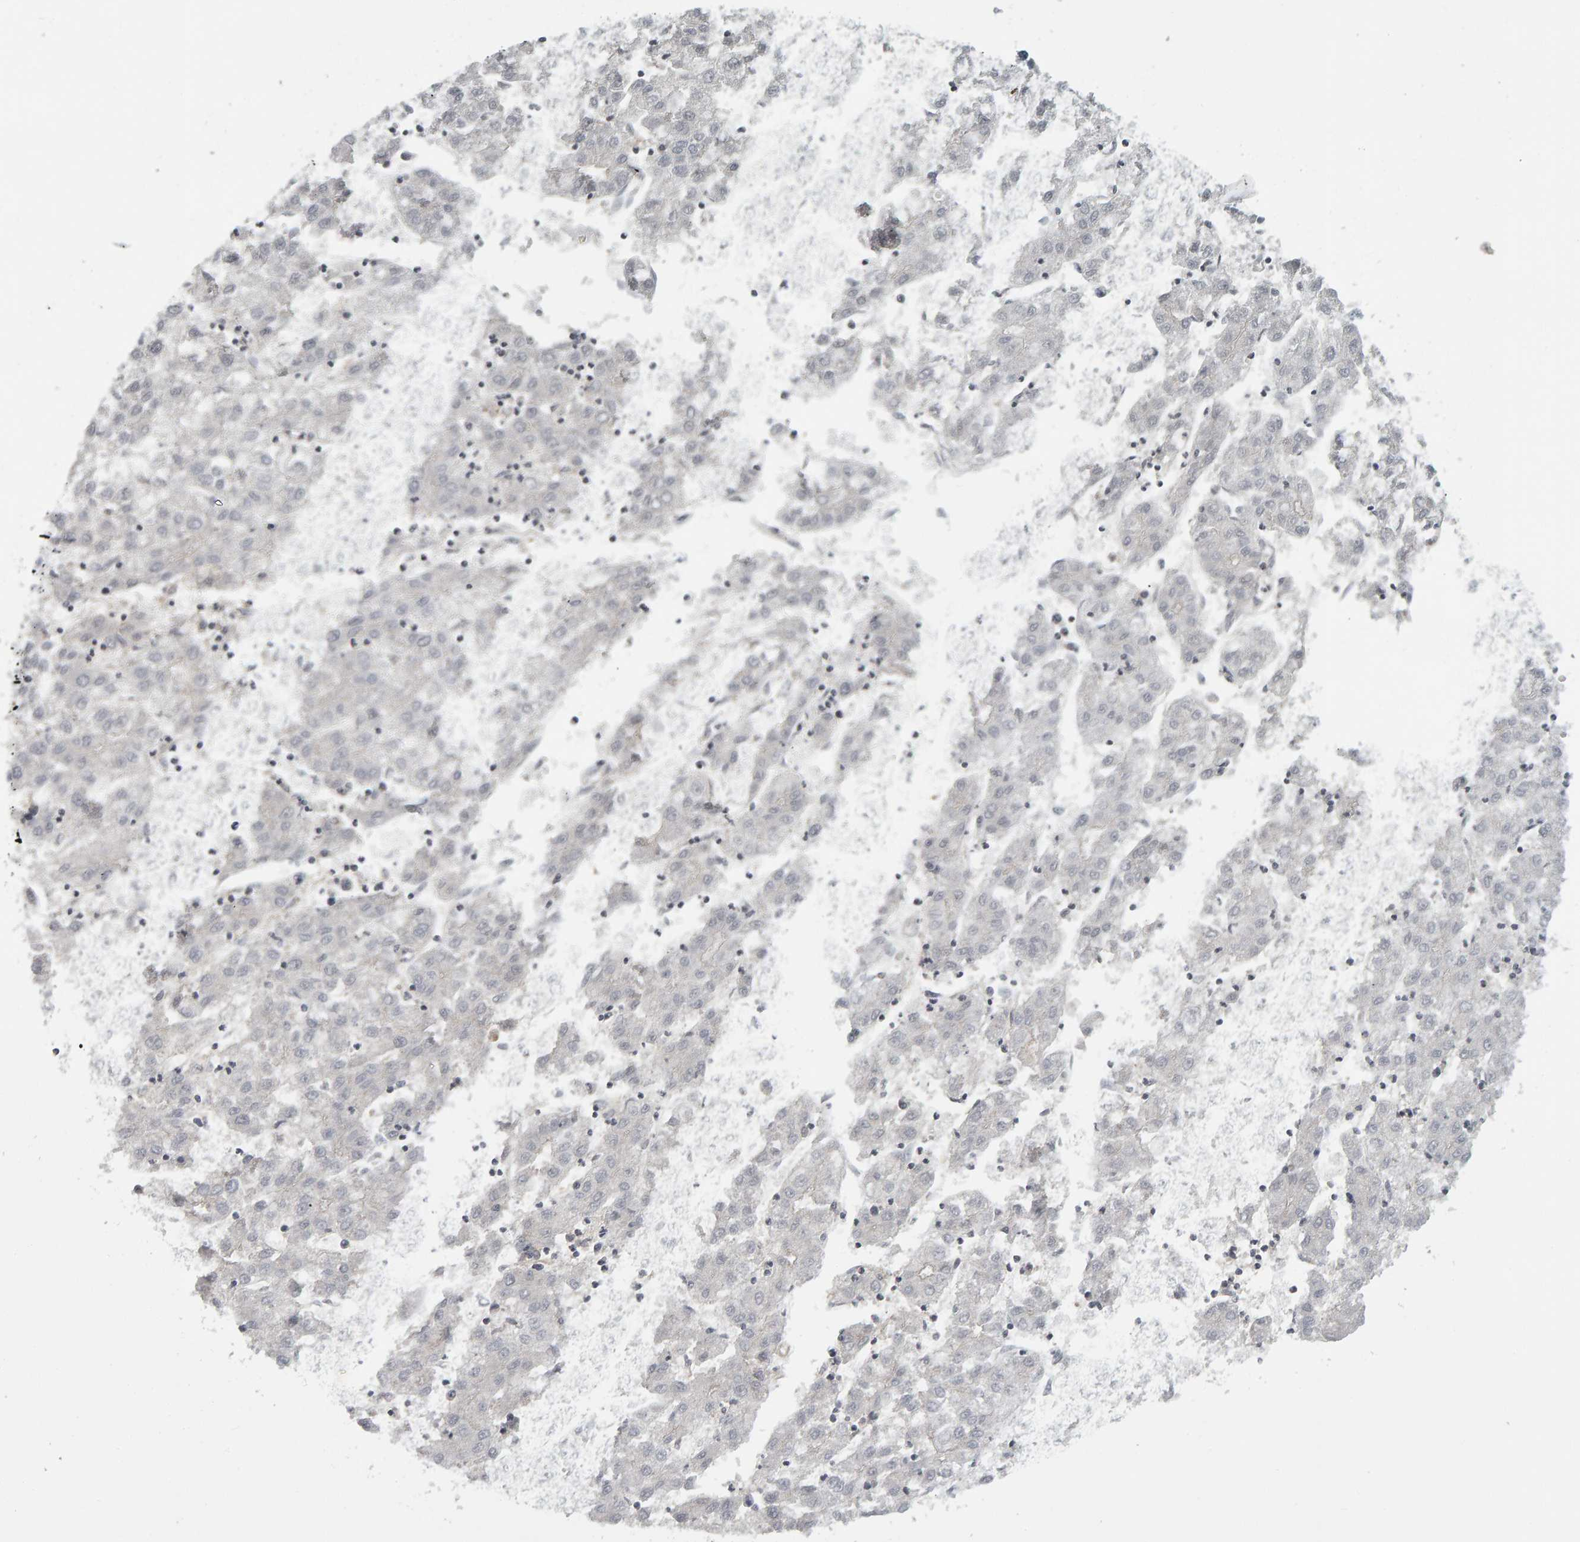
{"staining": {"intensity": "negative", "quantity": "none", "location": "none"}, "tissue": "liver cancer", "cell_type": "Tumor cells", "image_type": "cancer", "snomed": [{"axis": "morphology", "description": "Carcinoma, Hepatocellular, NOS"}, {"axis": "topography", "description": "Liver"}], "caption": "Immunohistochemical staining of human liver hepatocellular carcinoma demonstrates no significant staining in tumor cells. Brightfield microscopy of IHC stained with DAB (3,3'-diaminobenzidine) (brown) and hematoxylin (blue), captured at high magnification.", "gene": "C9orf72", "patient": {"sex": "male", "age": 72}}